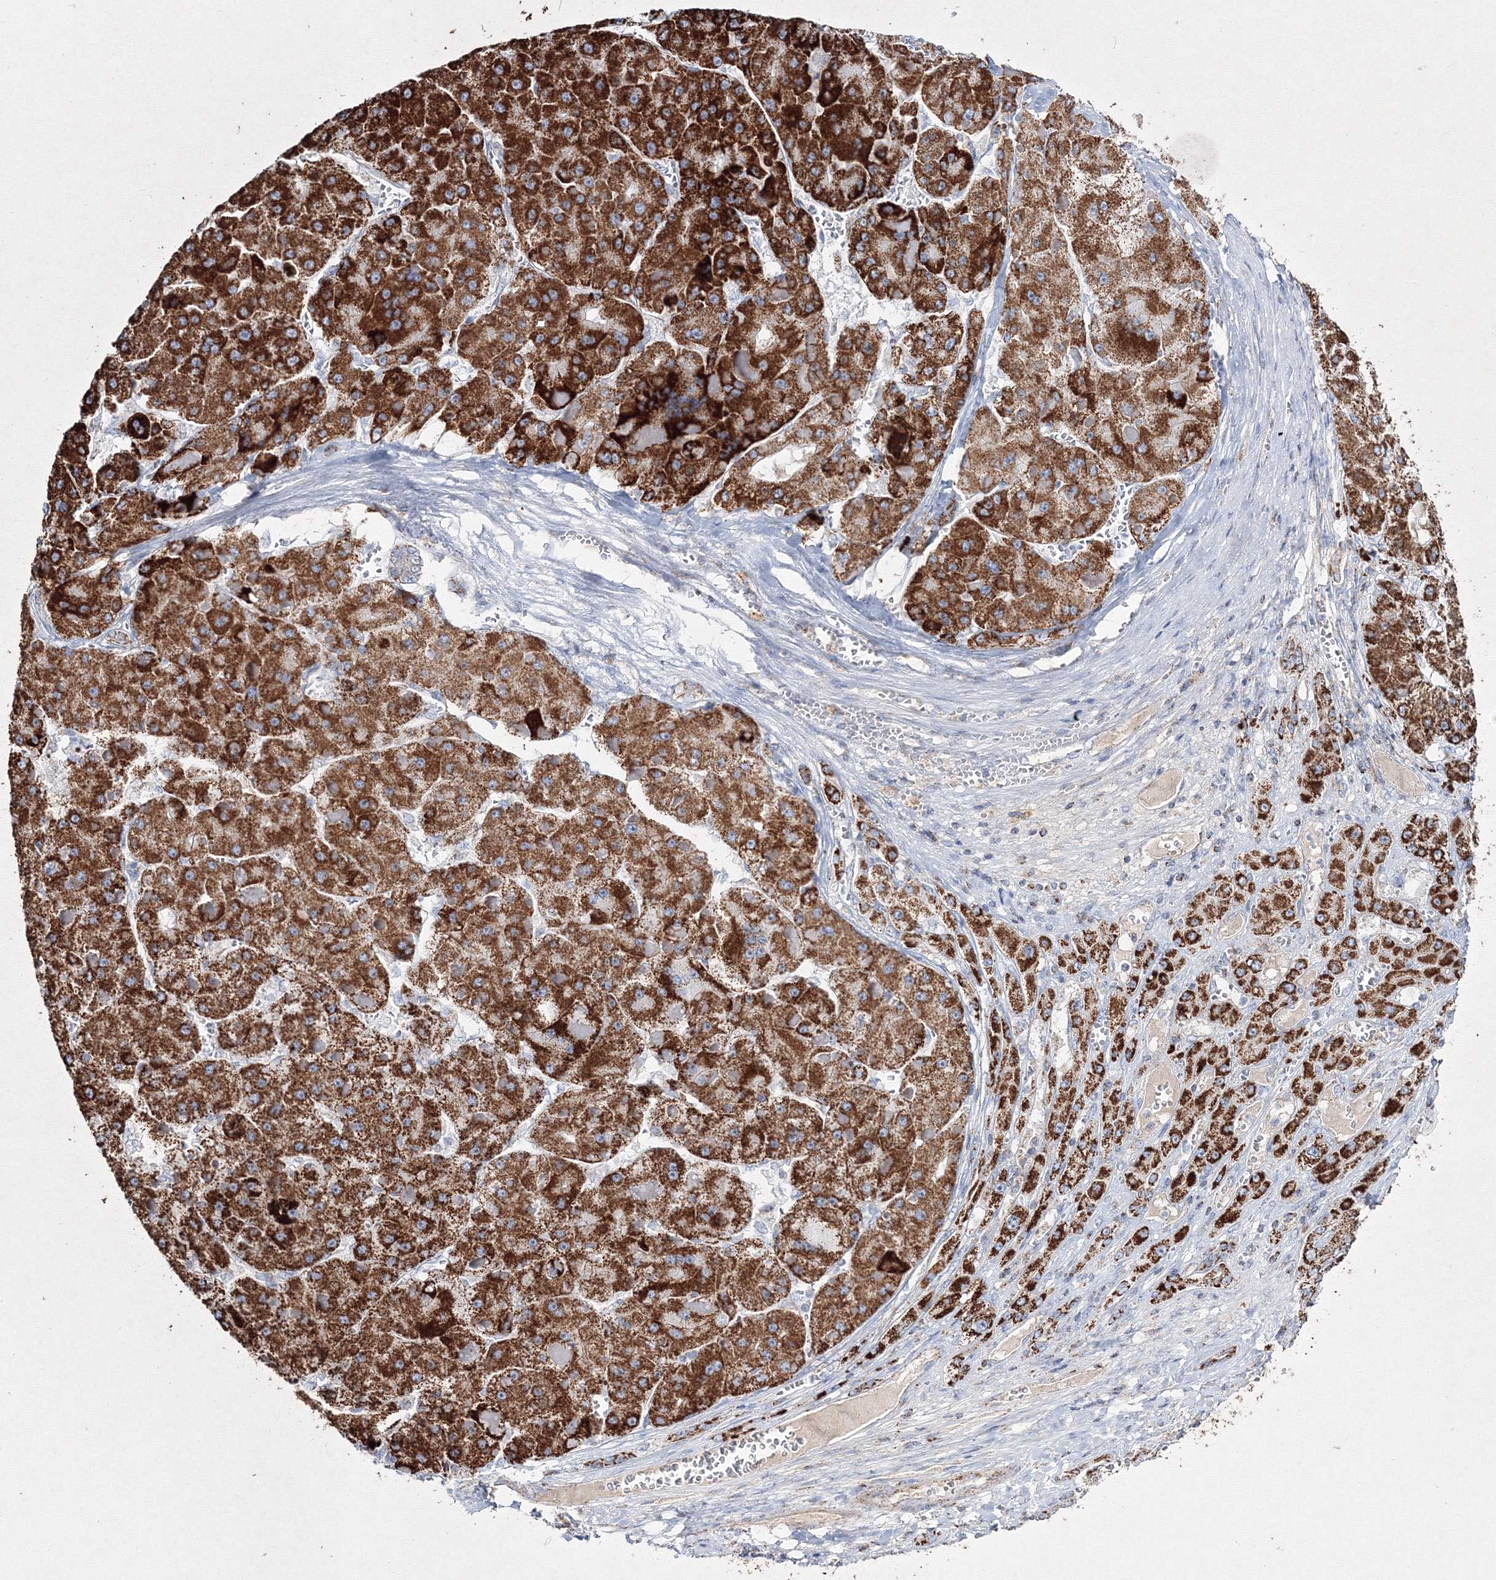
{"staining": {"intensity": "strong", "quantity": ">75%", "location": "cytoplasmic/membranous"}, "tissue": "liver cancer", "cell_type": "Tumor cells", "image_type": "cancer", "snomed": [{"axis": "morphology", "description": "Carcinoma, Hepatocellular, NOS"}, {"axis": "topography", "description": "Liver"}], "caption": "Tumor cells reveal strong cytoplasmic/membranous positivity in about >75% of cells in hepatocellular carcinoma (liver). Using DAB (3,3'-diaminobenzidine) (brown) and hematoxylin (blue) stains, captured at high magnification using brightfield microscopy.", "gene": "IGSF9", "patient": {"sex": "female", "age": 73}}